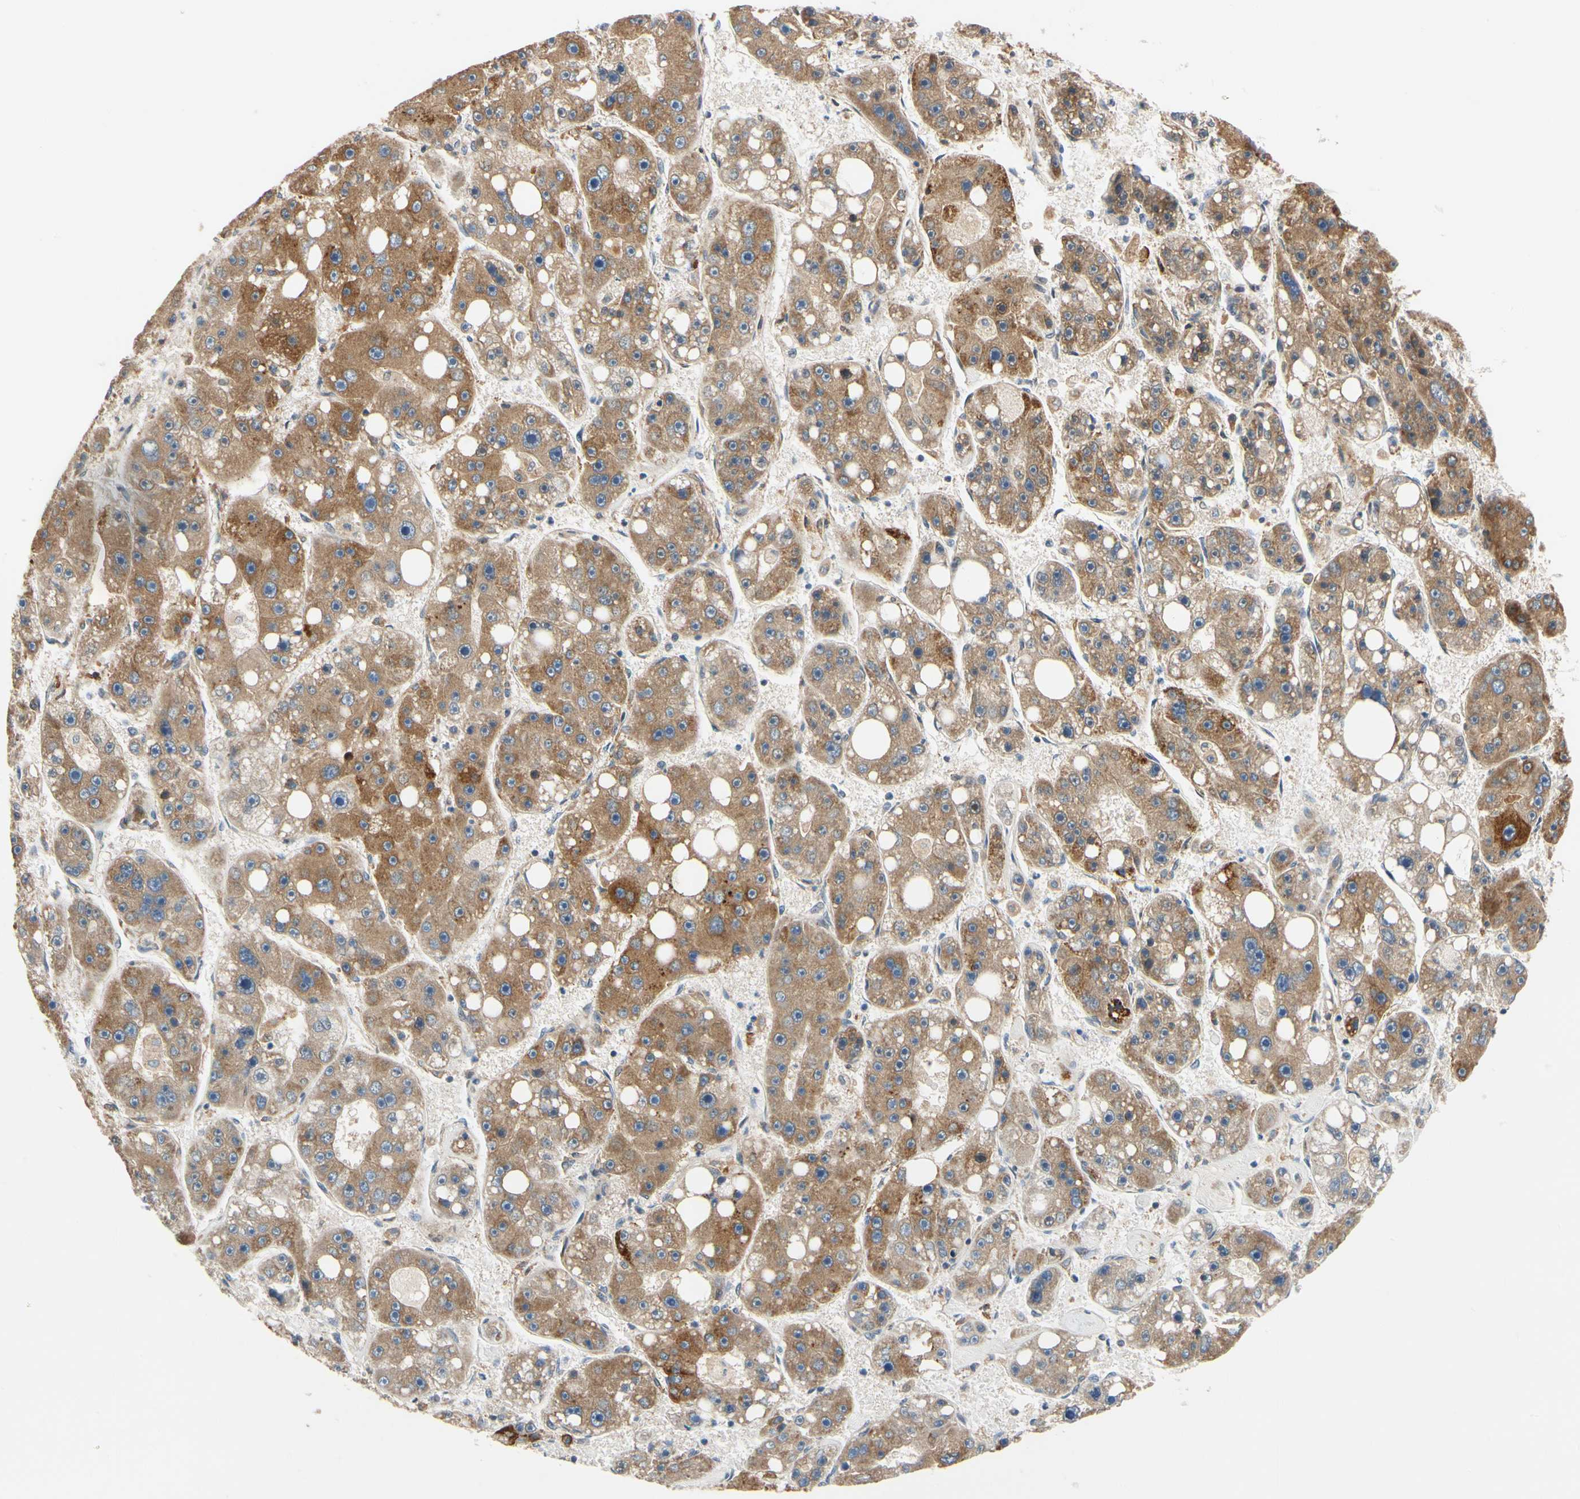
{"staining": {"intensity": "moderate", "quantity": ">75%", "location": "cytoplasmic/membranous"}, "tissue": "liver cancer", "cell_type": "Tumor cells", "image_type": "cancer", "snomed": [{"axis": "morphology", "description": "Carcinoma, Hepatocellular, NOS"}, {"axis": "topography", "description": "Liver"}], "caption": "Brown immunohistochemical staining in liver cancer (hepatocellular carcinoma) demonstrates moderate cytoplasmic/membranous expression in about >75% of tumor cells.", "gene": "ANKHD1", "patient": {"sex": "female", "age": 61}}